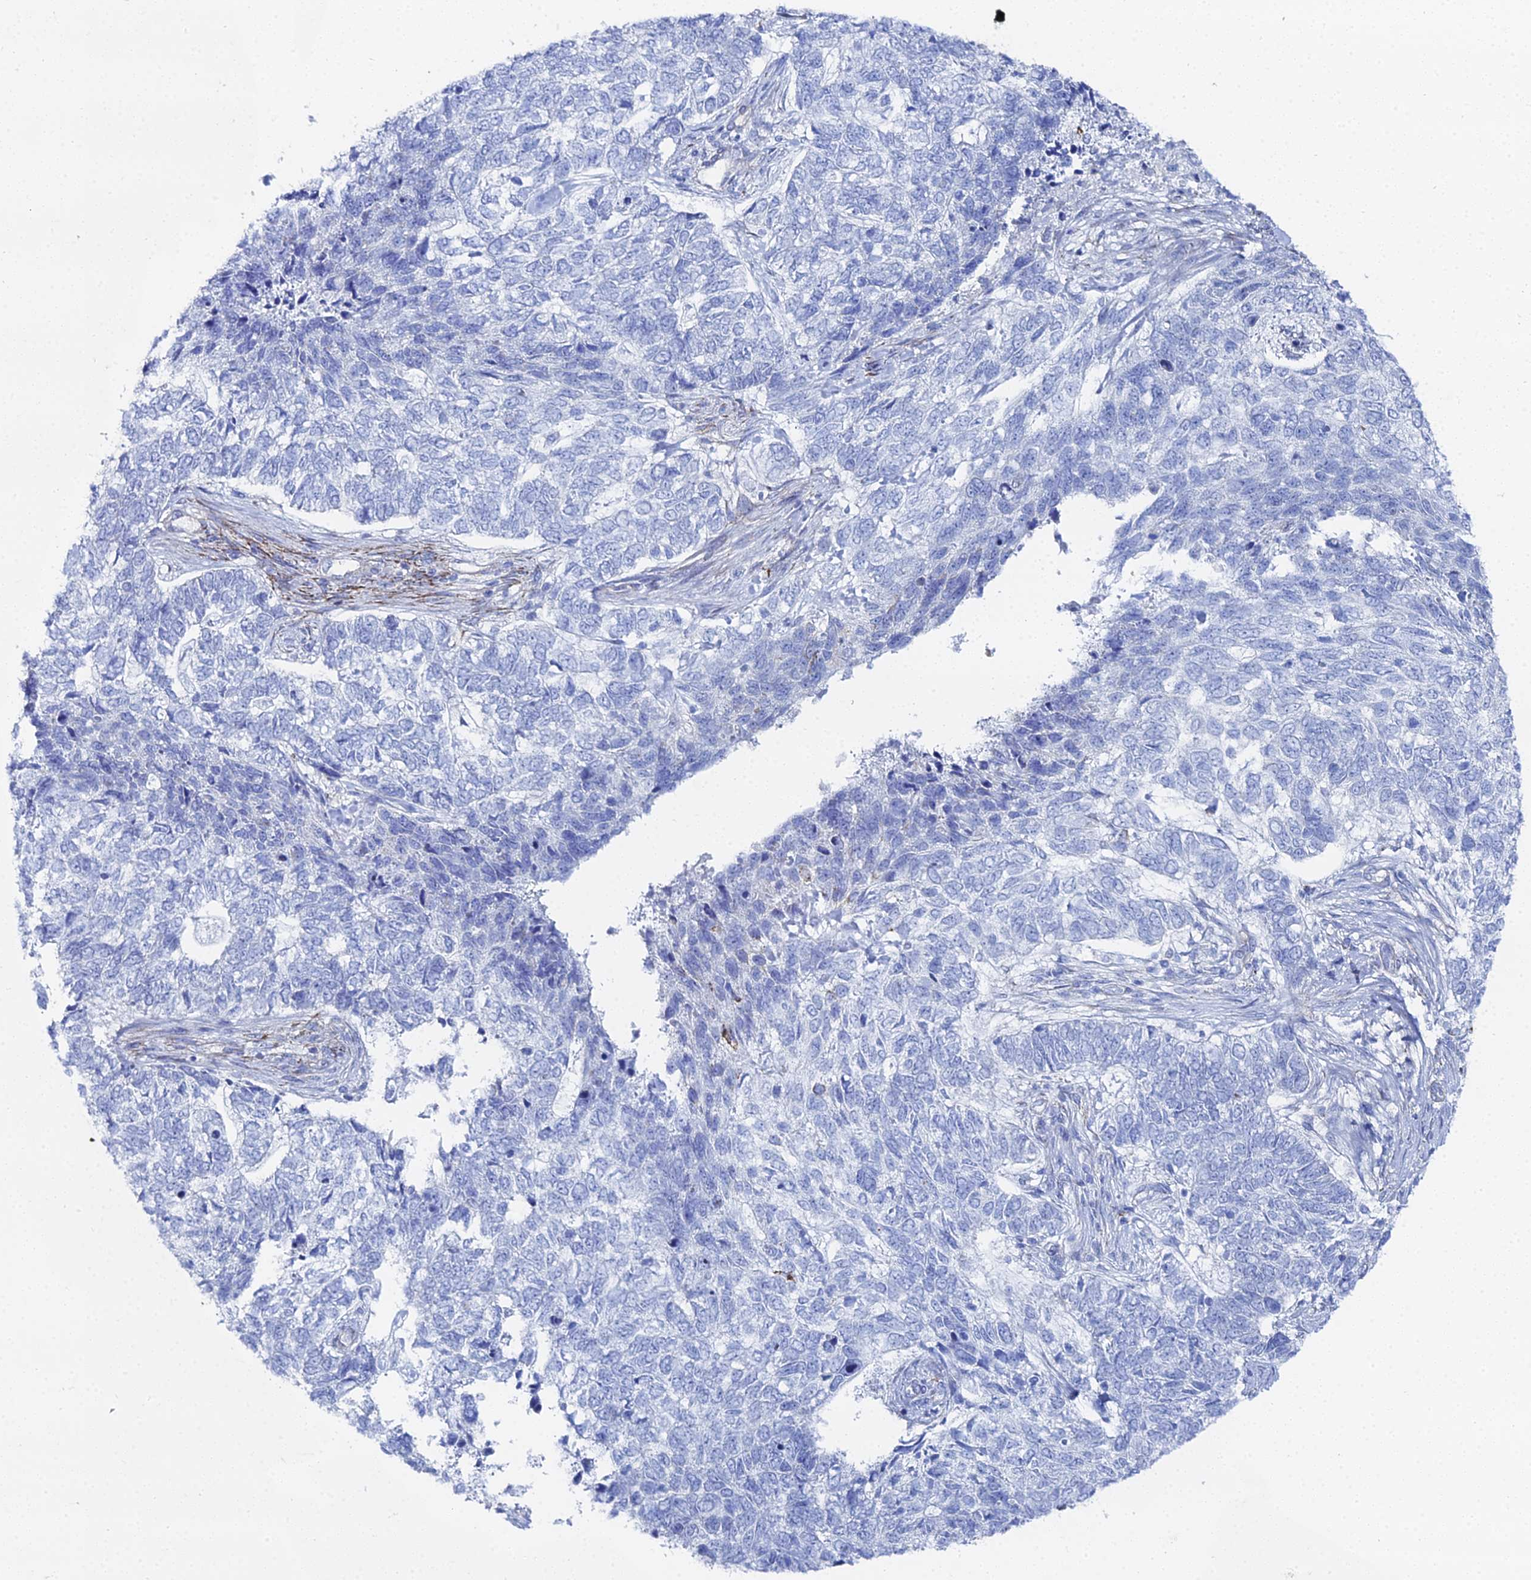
{"staining": {"intensity": "negative", "quantity": "none", "location": "none"}, "tissue": "skin cancer", "cell_type": "Tumor cells", "image_type": "cancer", "snomed": [{"axis": "morphology", "description": "Basal cell carcinoma"}, {"axis": "topography", "description": "Skin"}], "caption": "There is no significant expression in tumor cells of skin basal cell carcinoma. The staining is performed using DAB (3,3'-diaminobenzidine) brown chromogen with nuclei counter-stained in using hematoxylin.", "gene": "DHX34", "patient": {"sex": "female", "age": 65}}